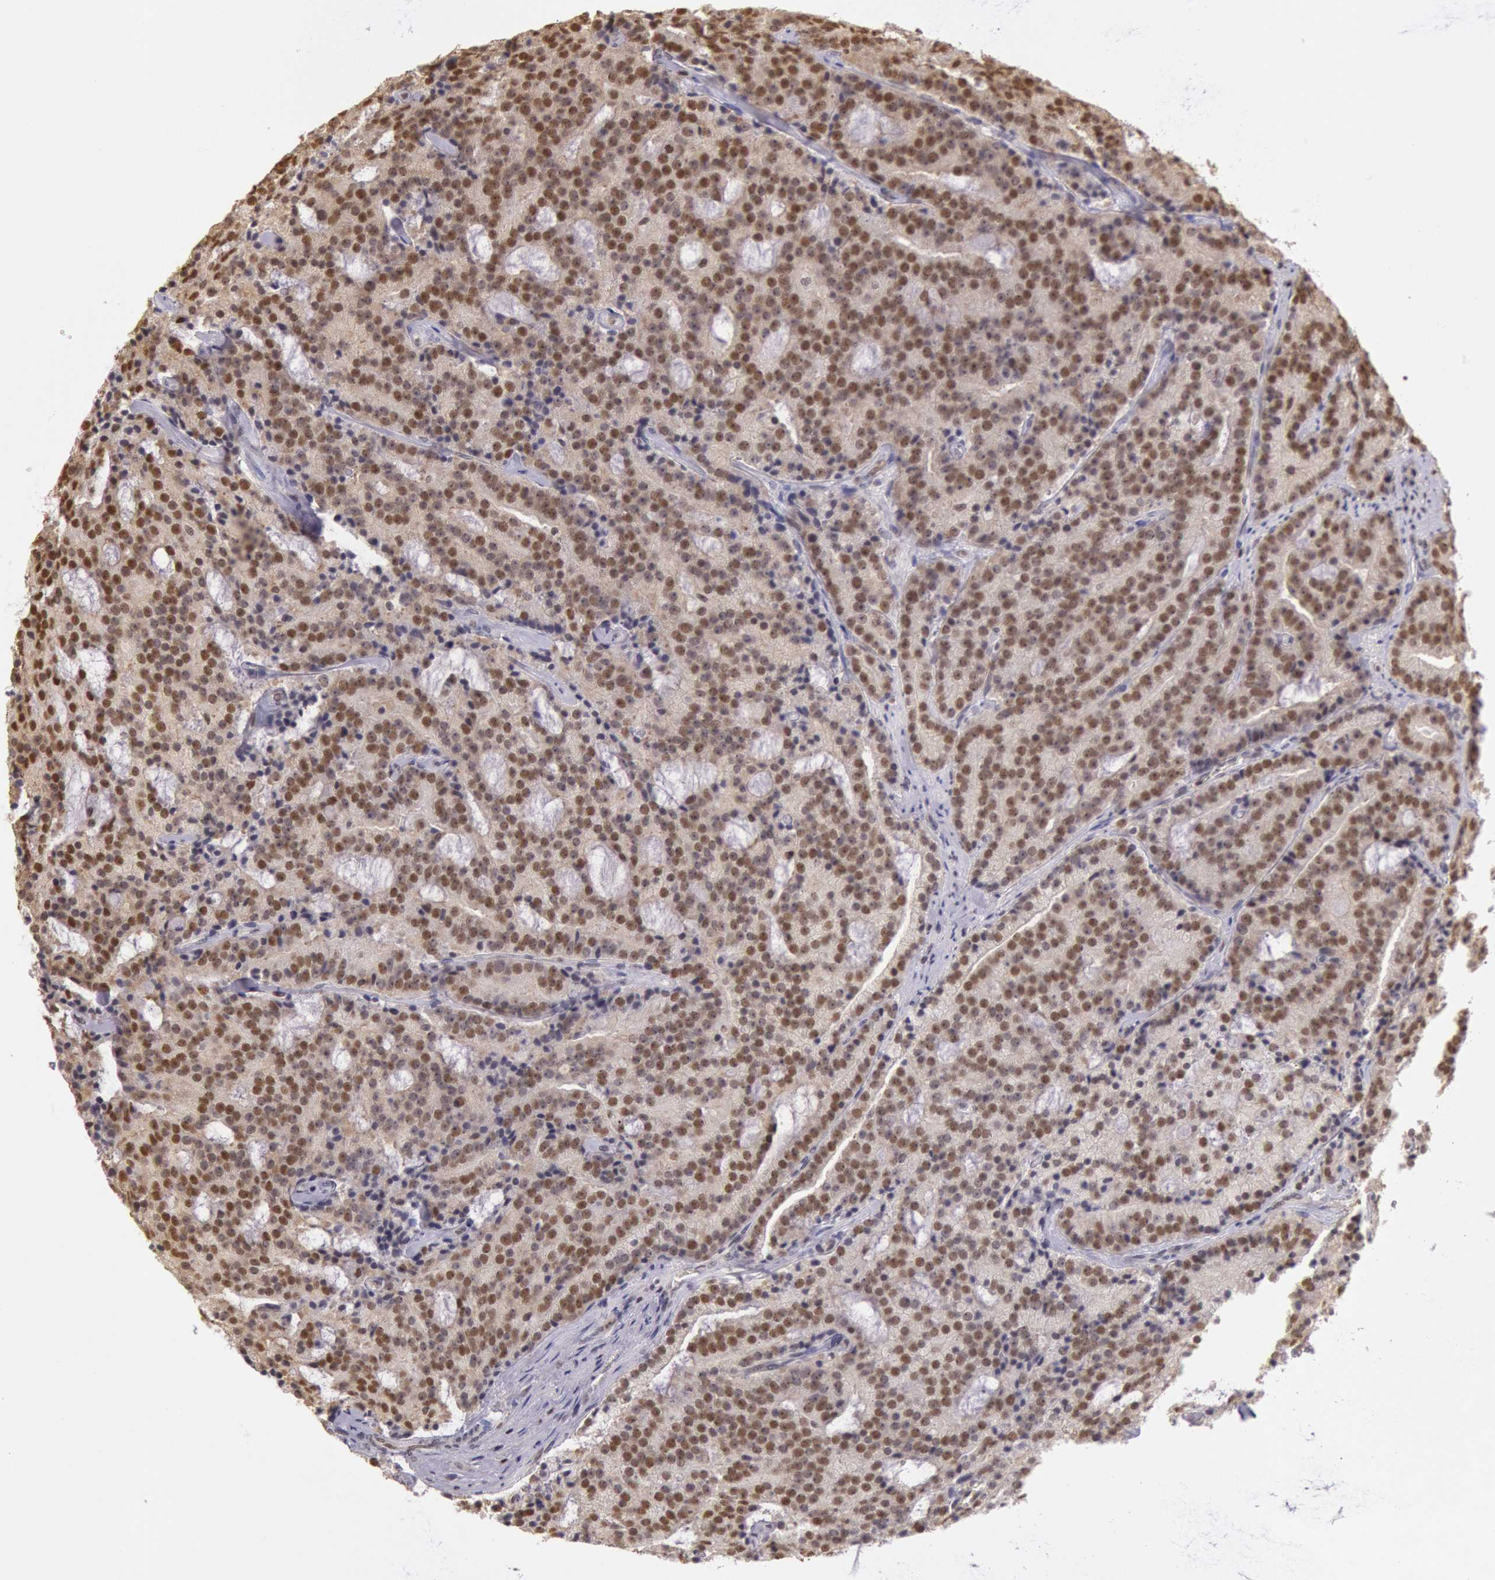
{"staining": {"intensity": "strong", "quantity": ">75%", "location": "nuclear"}, "tissue": "prostate cancer", "cell_type": "Tumor cells", "image_type": "cancer", "snomed": [{"axis": "morphology", "description": "Adenocarcinoma, Medium grade"}, {"axis": "topography", "description": "Prostate"}], "caption": "This is an image of IHC staining of prostate cancer, which shows strong positivity in the nuclear of tumor cells.", "gene": "ESS2", "patient": {"sex": "male", "age": 65}}